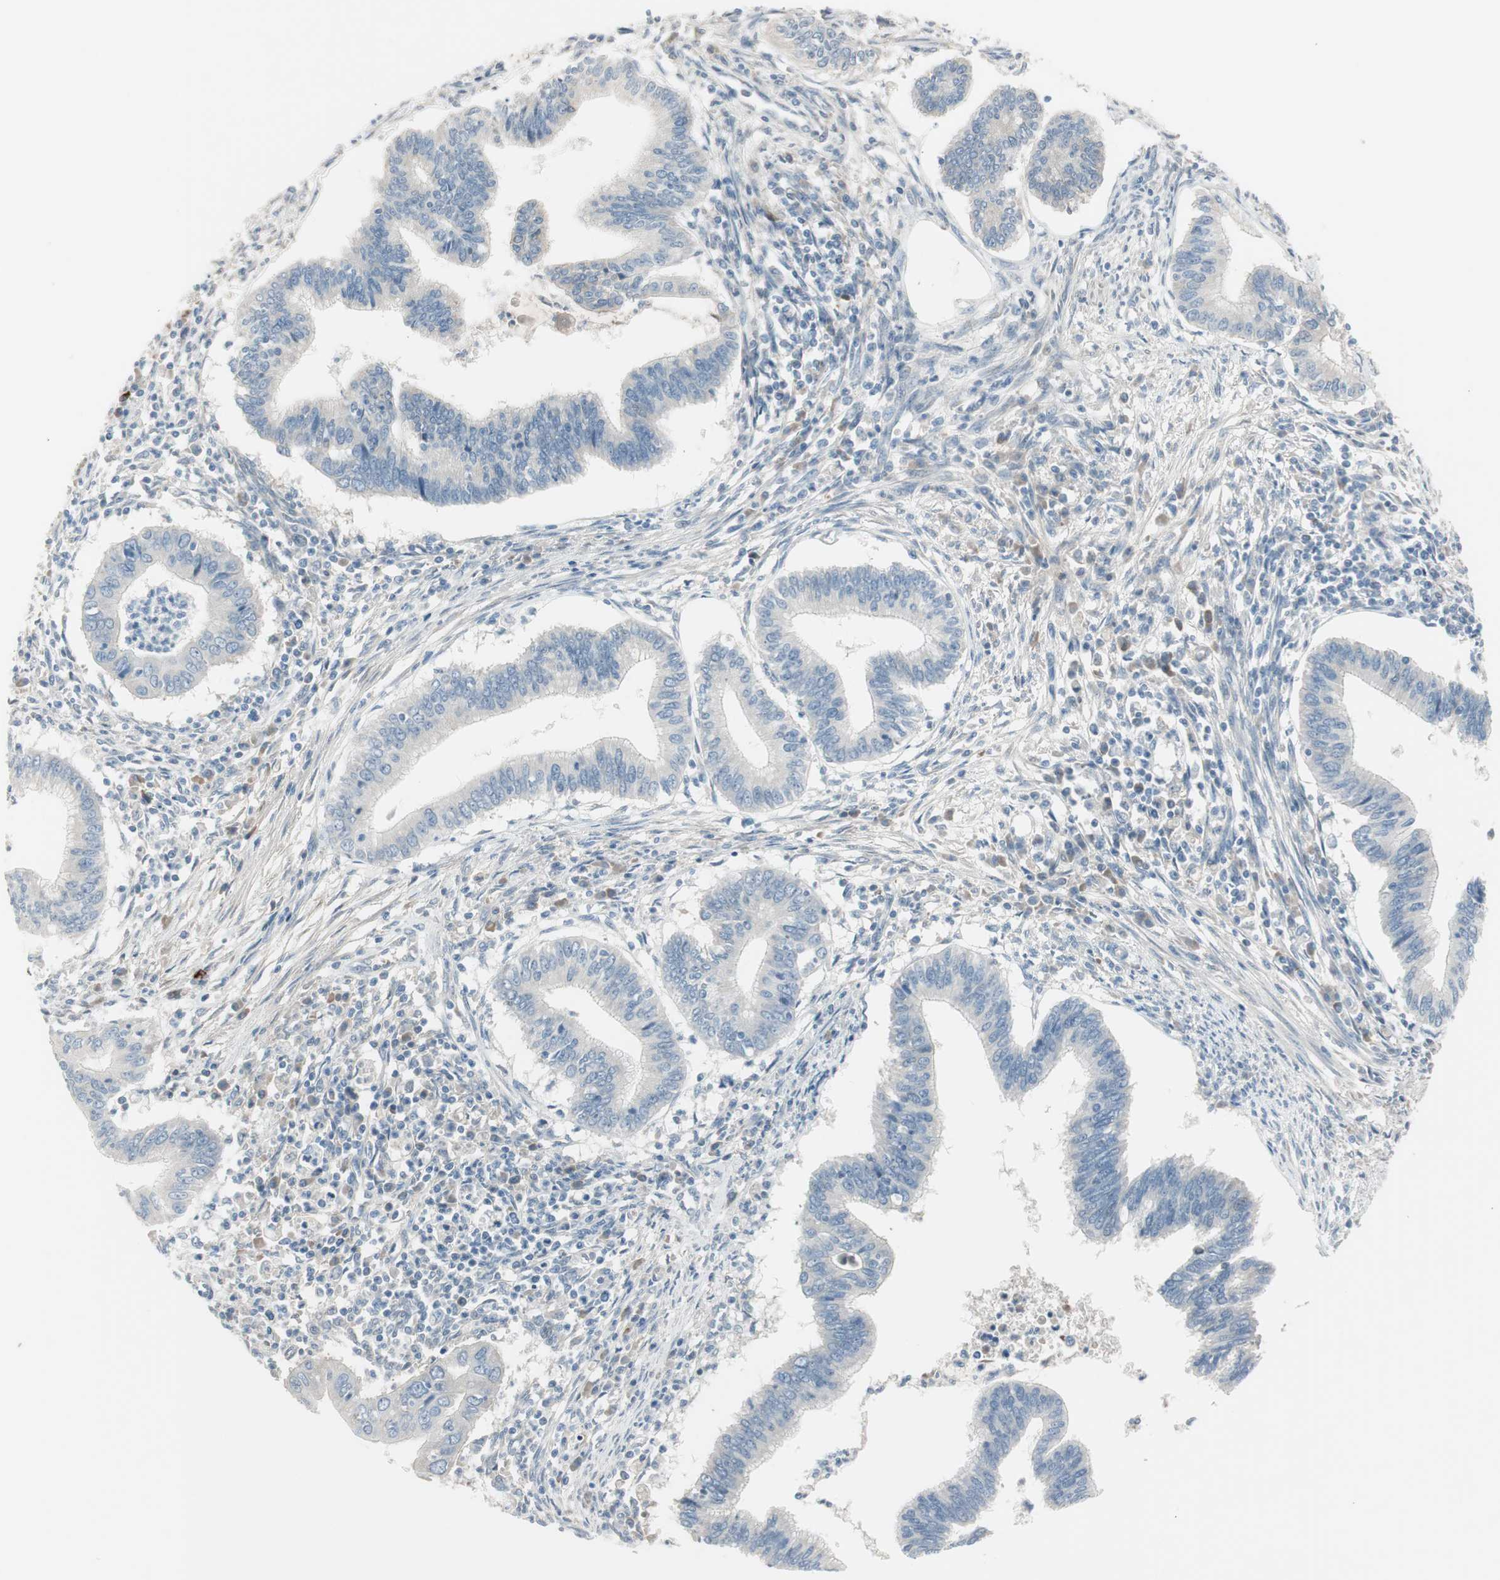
{"staining": {"intensity": "negative", "quantity": "none", "location": "none"}, "tissue": "cervical cancer", "cell_type": "Tumor cells", "image_type": "cancer", "snomed": [{"axis": "morphology", "description": "Adenocarcinoma, NOS"}, {"axis": "topography", "description": "Cervix"}], "caption": "The photomicrograph shows no staining of tumor cells in cervical cancer (adenocarcinoma).", "gene": "MAPRE3", "patient": {"sex": "female", "age": 36}}